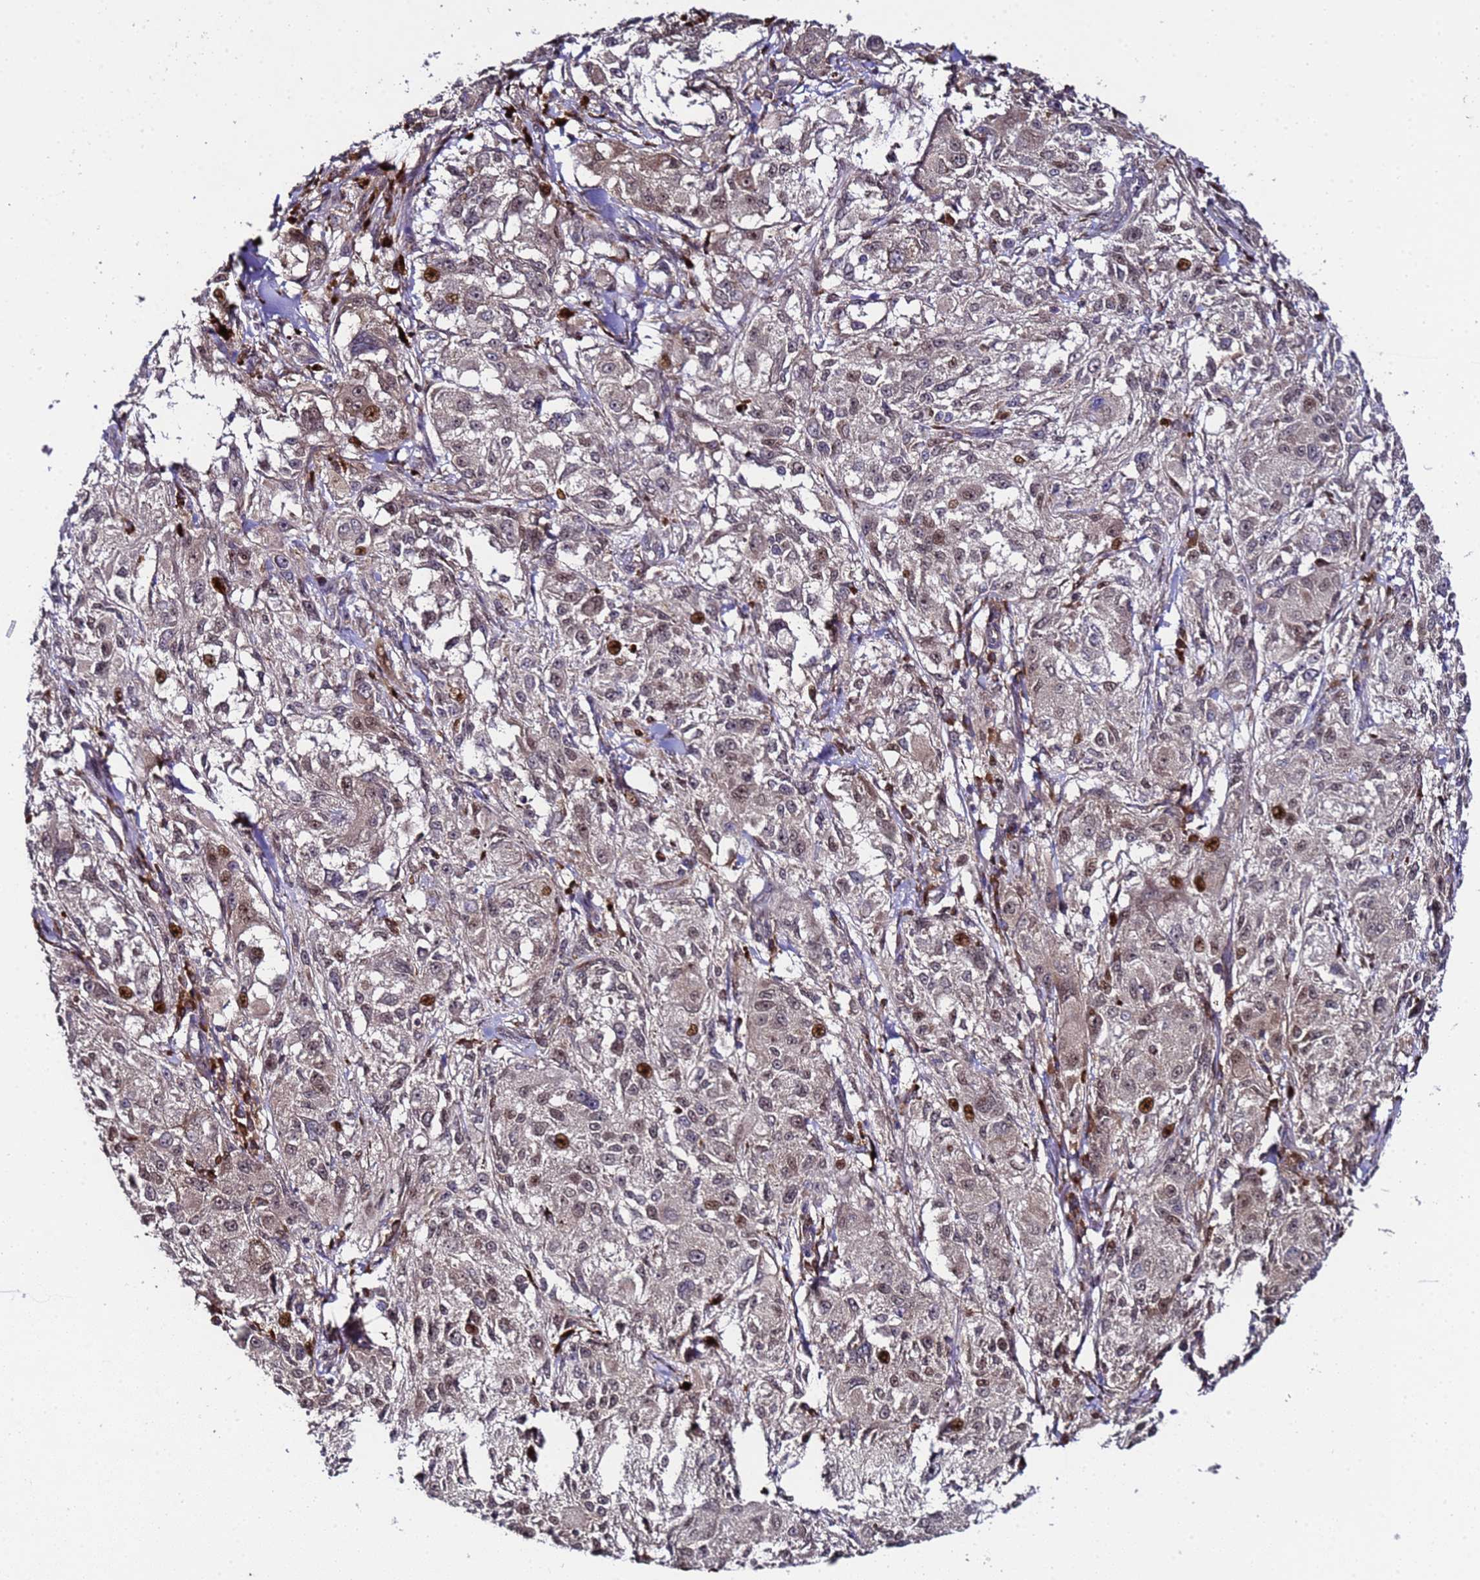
{"staining": {"intensity": "strong", "quantity": "<25%", "location": "nuclear"}, "tissue": "melanoma", "cell_type": "Tumor cells", "image_type": "cancer", "snomed": [{"axis": "morphology", "description": "Necrosis, NOS"}, {"axis": "morphology", "description": "Malignant melanoma, NOS"}, {"axis": "topography", "description": "Skin"}], "caption": "This photomicrograph shows melanoma stained with IHC to label a protein in brown. The nuclear of tumor cells show strong positivity for the protein. Nuclei are counter-stained blue.", "gene": "ALG3", "patient": {"sex": "female", "age": 87}}